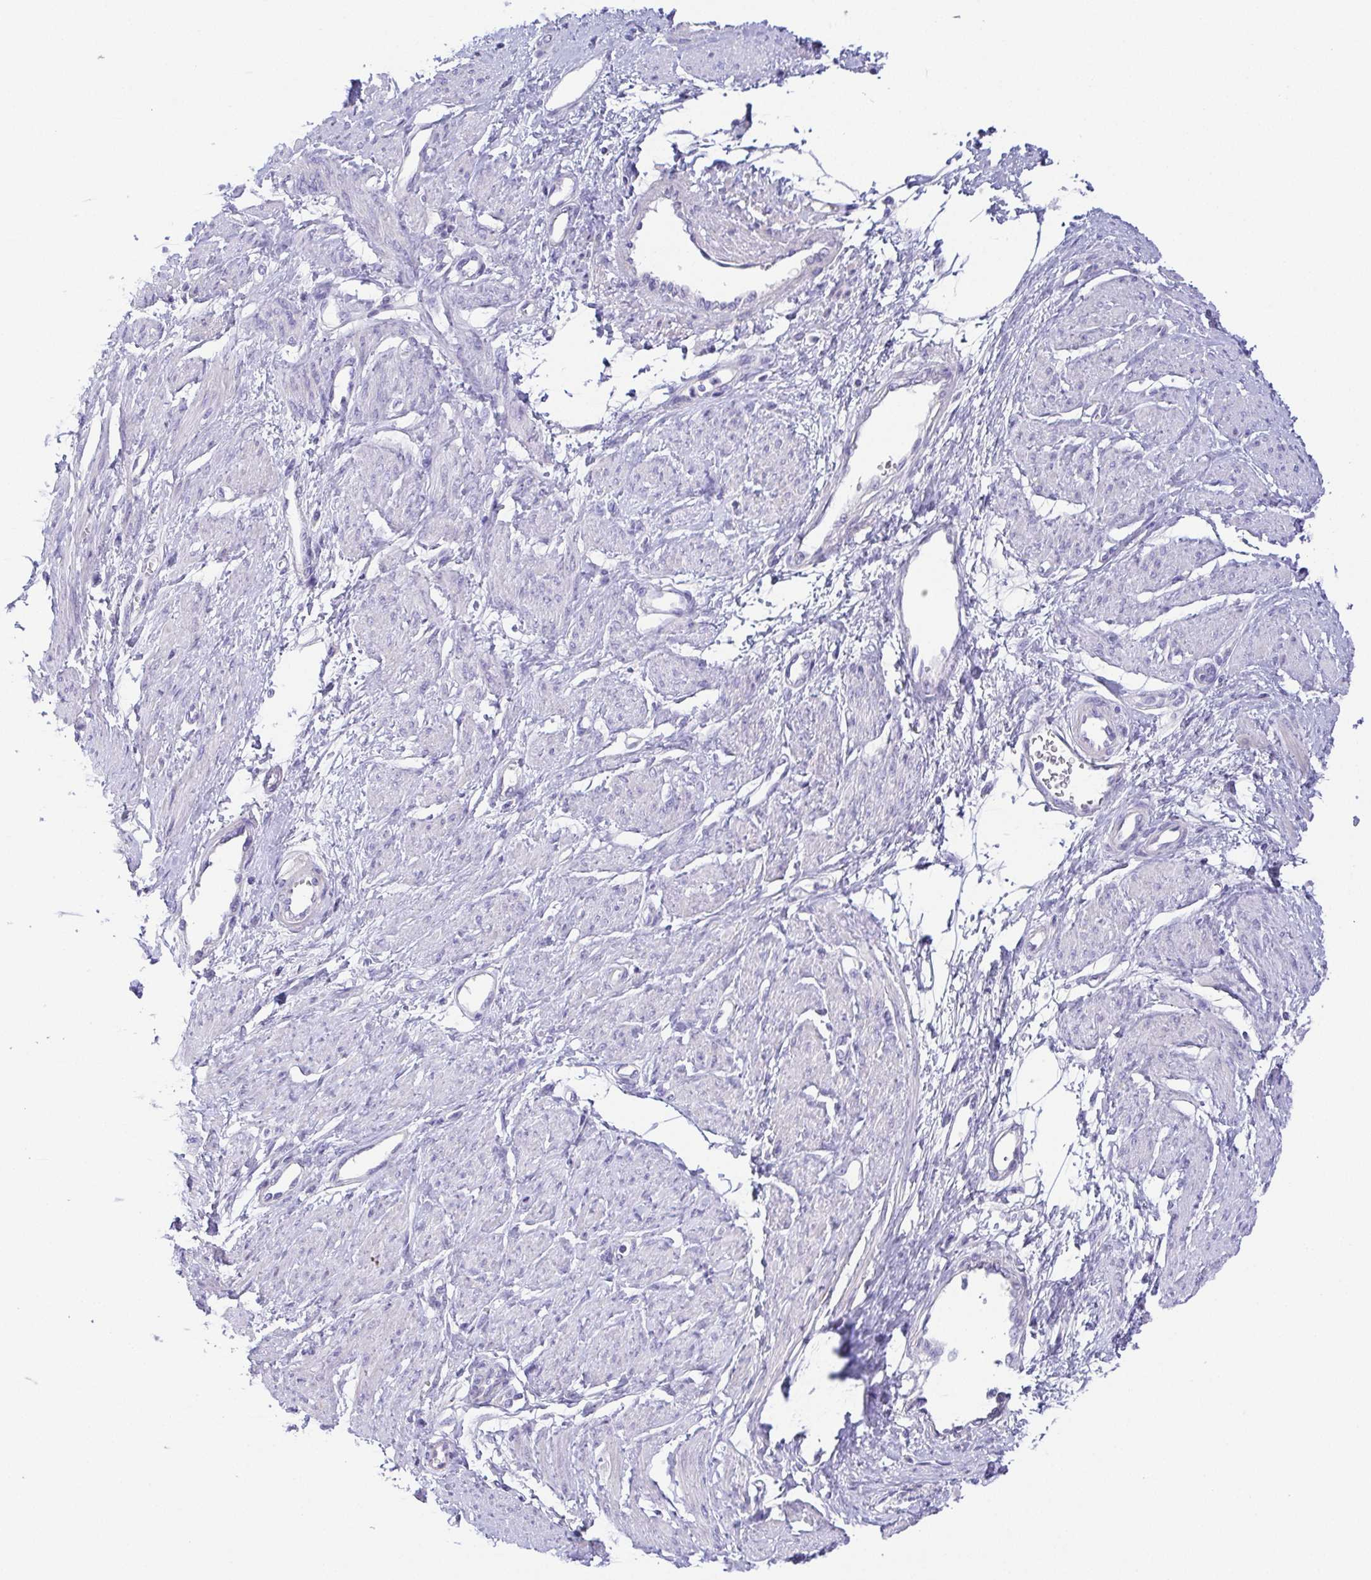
{"staining": {"intensity": "negative", "quantity": "none", "location": "none"}, "tissue": "smooth muscle", "cell_type": "Smooth muscle cells", "image_type": "normal", "snomed": [{"axis": "morphology", "description": "Normal tissue, NOS"}, {"axis": "topography", "description": "Smooth muscle"}, {"axis": "topography", "description": "Uterus"}], "caption": "The image exhibits no staining of smooth muscle cells in unremarkable smooth muscle. The staining is performed using DAB brown chromogen with nuclei counter-stained in using hematoxylin.", "gene": "PKDREJ", "patient": {"sex": "female", "age": 39}}